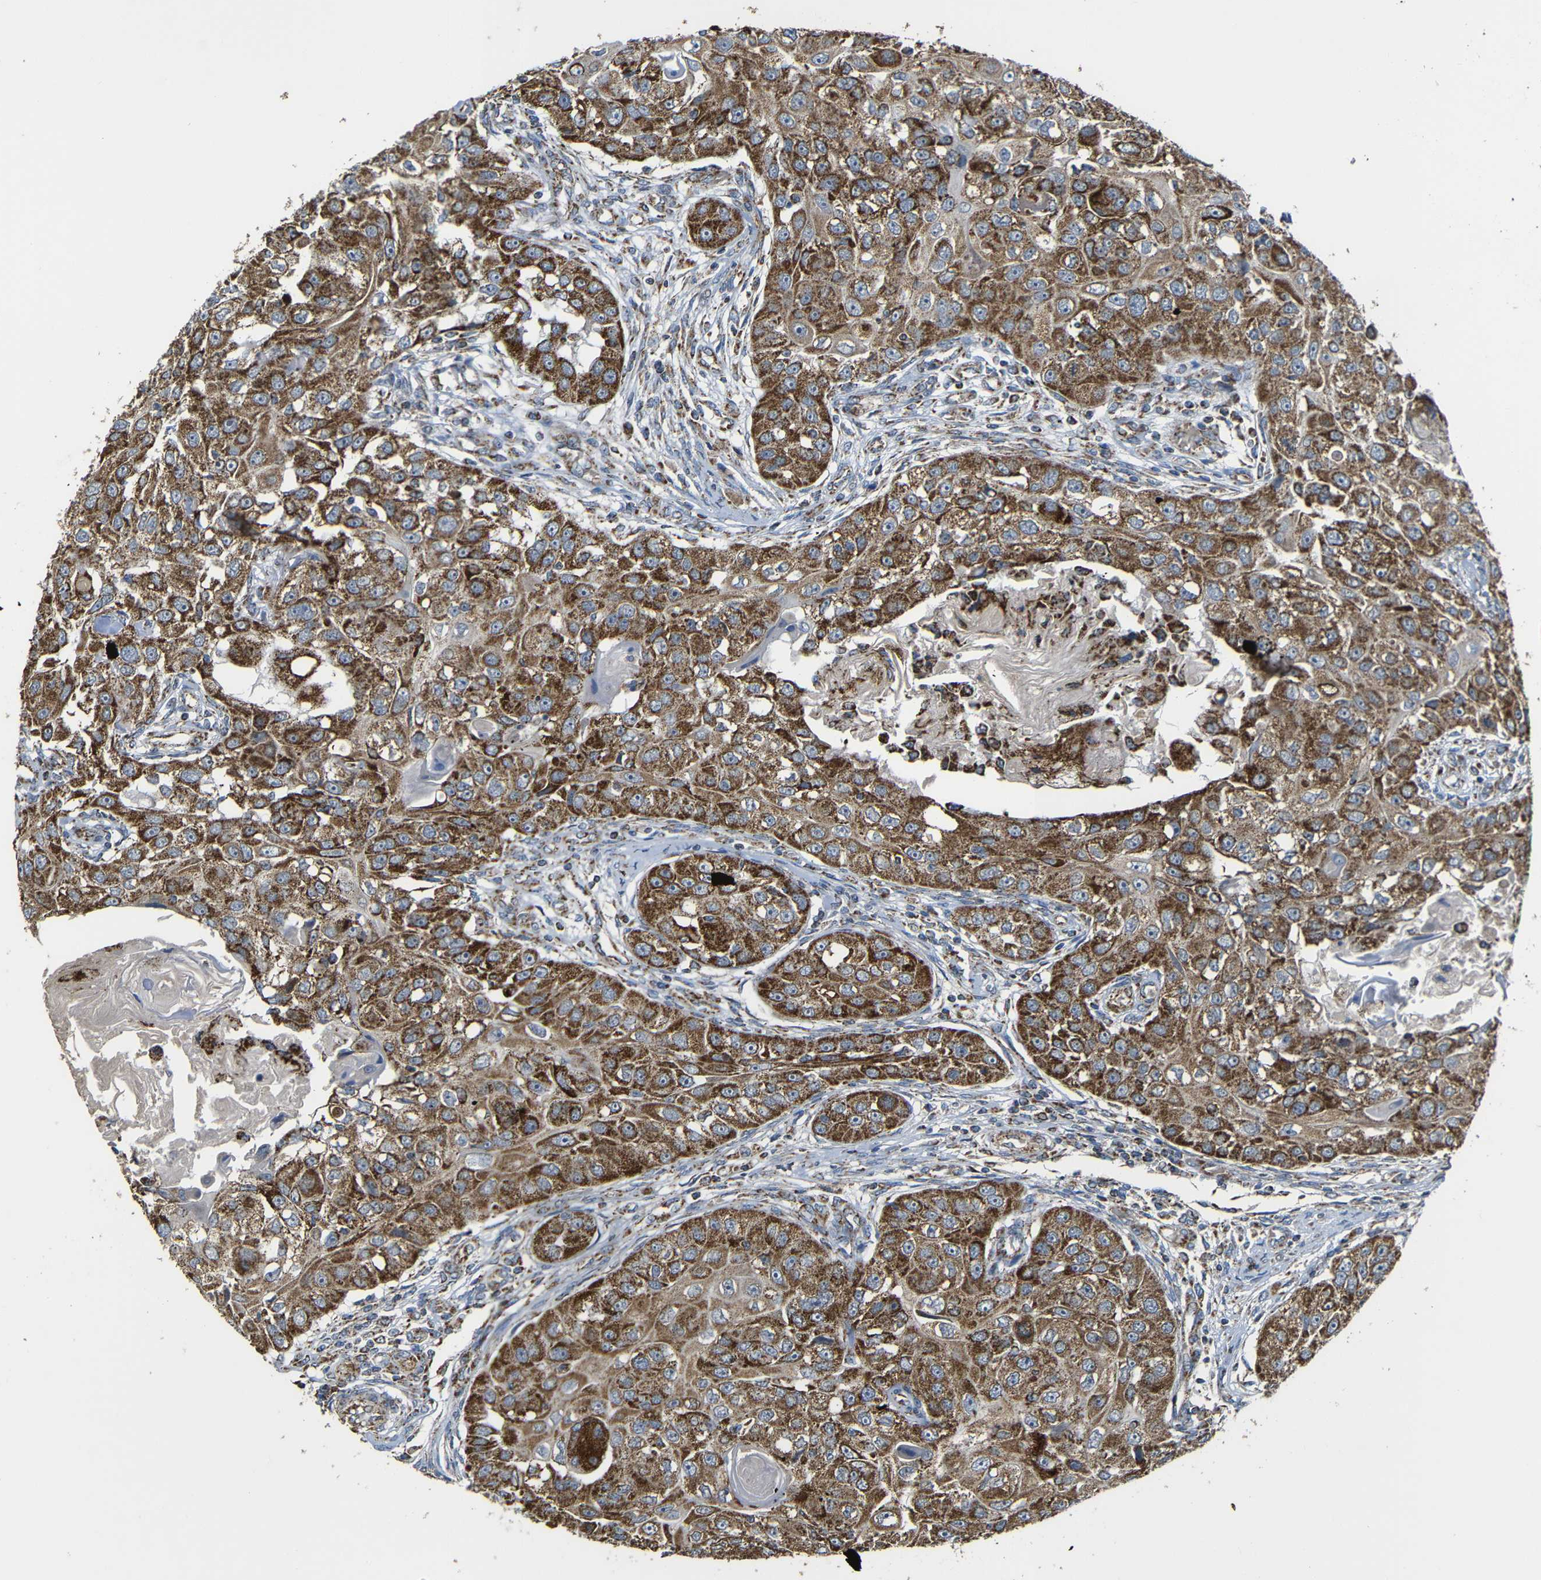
{"staining": {"intensity": "strong", "quantity": ">75%", "location": "cytoplasmic/membranous"}, "tissue": "head and neck cancer", "cell_type": "Tumor cells", "image_type": "cancer", "snomed": [{"axis": "morphology", "description": "Normal tissue, NOS"}, {"axis": "morphology", "description": "Squamous cell carcinoma, NOS"}, {"axis": "topography", "description": "Skeletal muscle"}, {"axis": "topography", "description": "Head-Neck"}], "caption": "Immunohistochemistry (IHC) image of head and neck cancer stained for a protein (brown), which shows high levels of strong cytoplasmic/membranous staining in approximately >75% of tumor cells.", "gene": "NR3C2", "patient": {"sex": "male", "age": 51}}